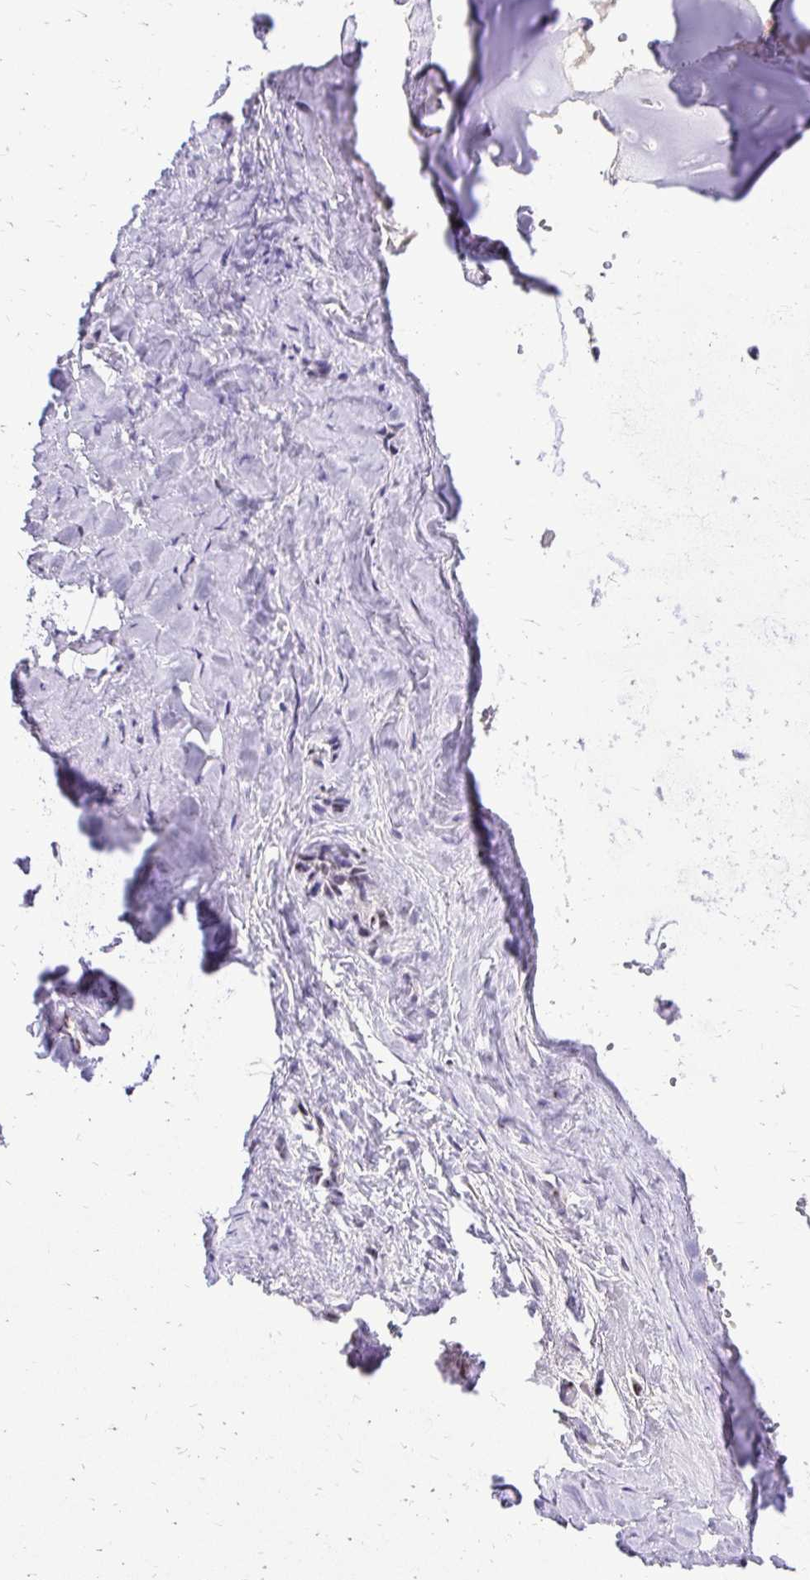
{"staining": {"intensity": "negative", "quantity": "none", "location": "none"}, "tissue": "soft tissue", "cell_type": "Fibroblasts", "image_type": "normal", "snomed": [{"axis": "morphology", "description": "Normal tissue, NOS"}, {"axis": "topography", "description": "Cartilage tissue"}, {"axis": "topography", "description": "Nasopharynx"}, {"axis": "topography", "description": "Thyroid gland"}], "caption": "Fibroblasts are negative for brown protein staining in benign soft tissue. (DAB immunohistochemistry visualized using brightfield microscopy, high magnification).", "gene": "NIFK", "patient": {"sex": "male", "age": 63}}